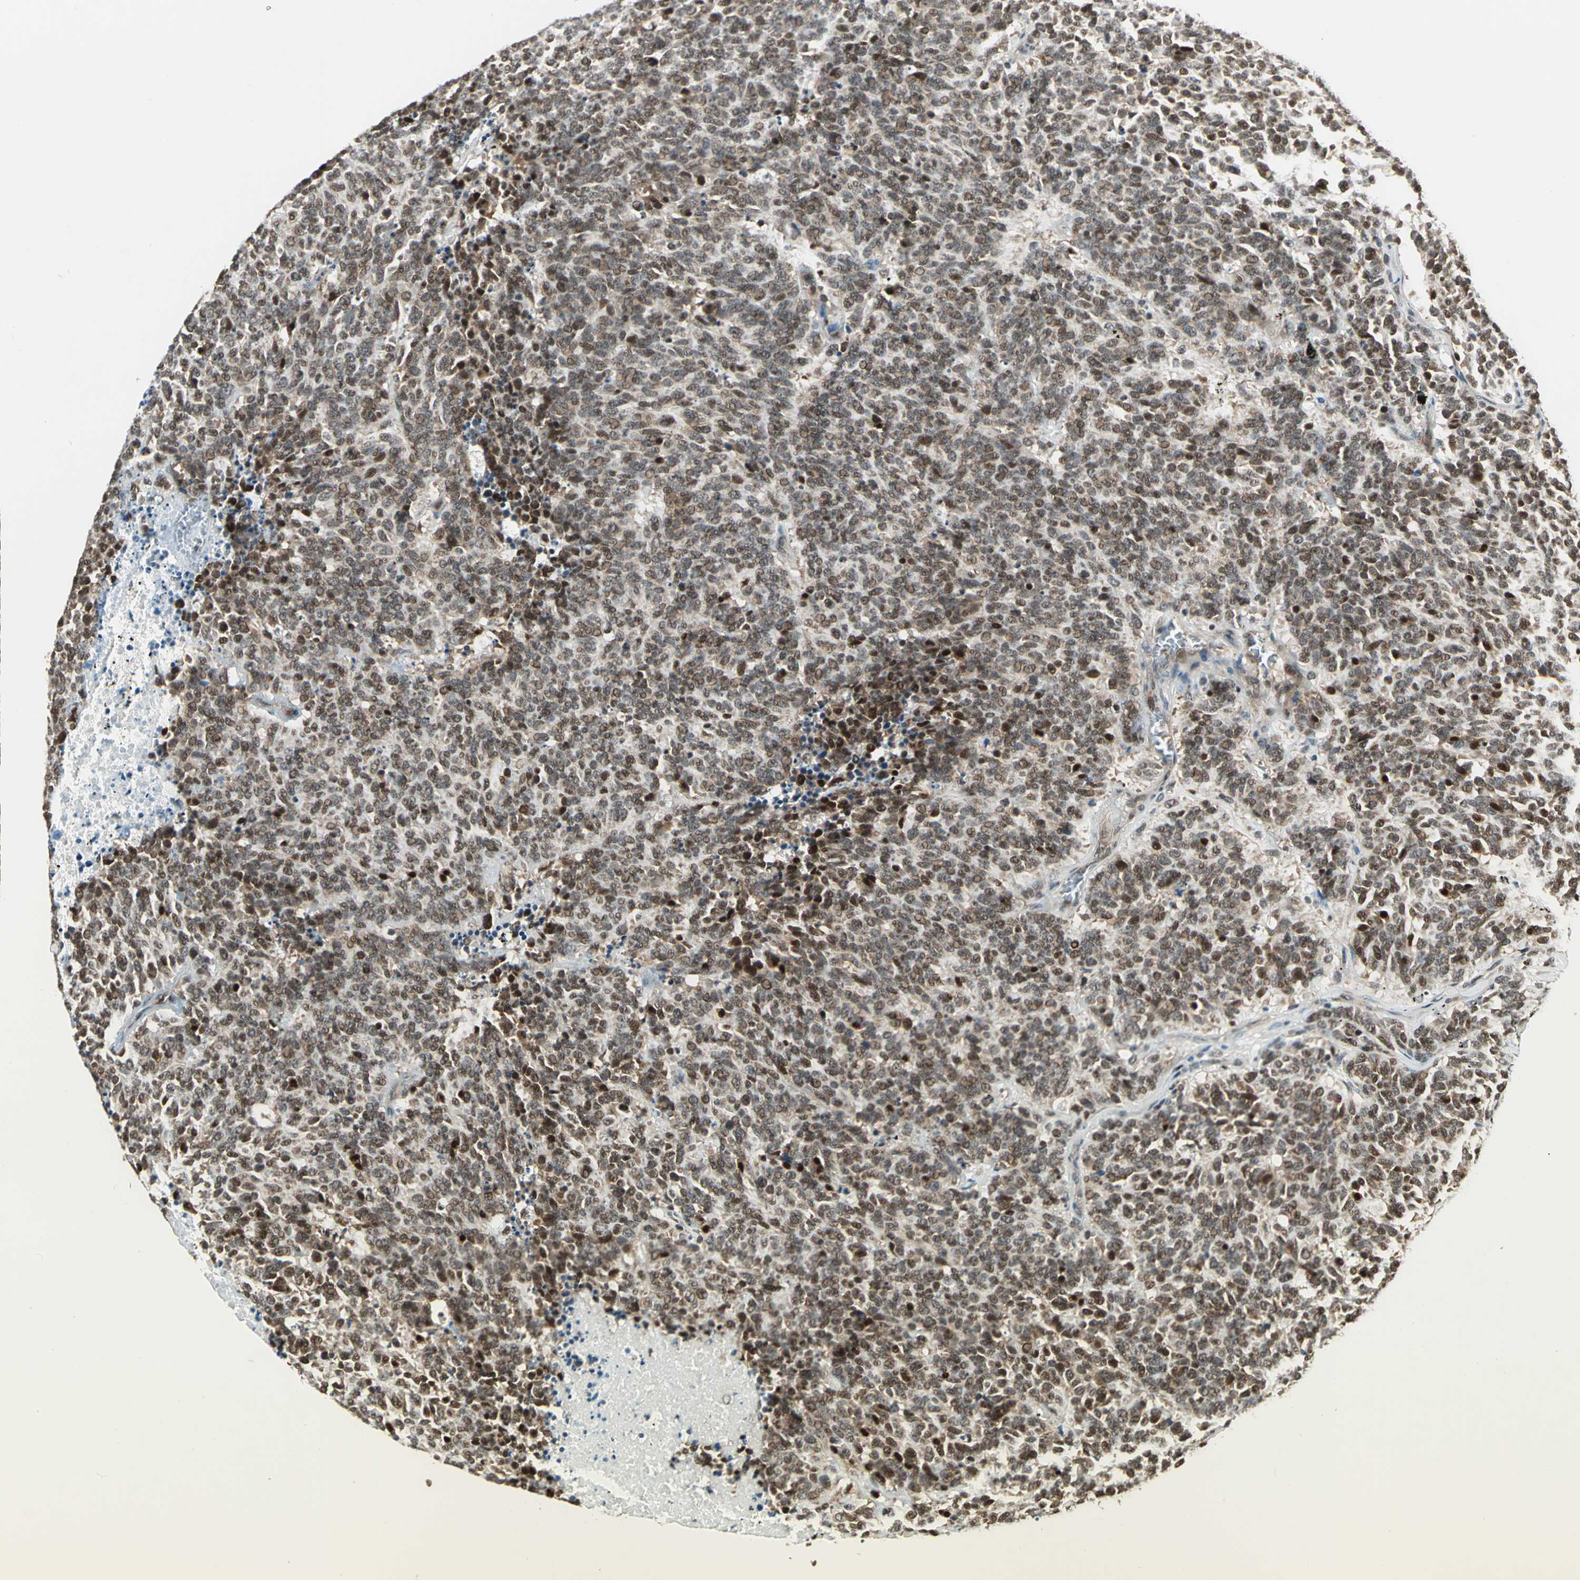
{"staining": {"intensity": "moderate", "quantity": ">75%", "location": "cytoplasmic/membranous,nuclear"}, "tissue": "lung cancer", "cell_type": "Tumor cells", "image_type": "cancer", "snomed": [{"axis": "morphology", "description": "Neoplasm, malignant, NOS"}, {"axis": "topography", "description": "Lung"}], "caption": "Human lung cancer (neoplasm (malignant)) stained for a protein (brown) exhibits moderate cytoplasmic/membranous and nuclear positive expression in approximately >75% of tumor cells.", "gene": "PSMC3", "patient": {"sex": "female", "age": 58}}